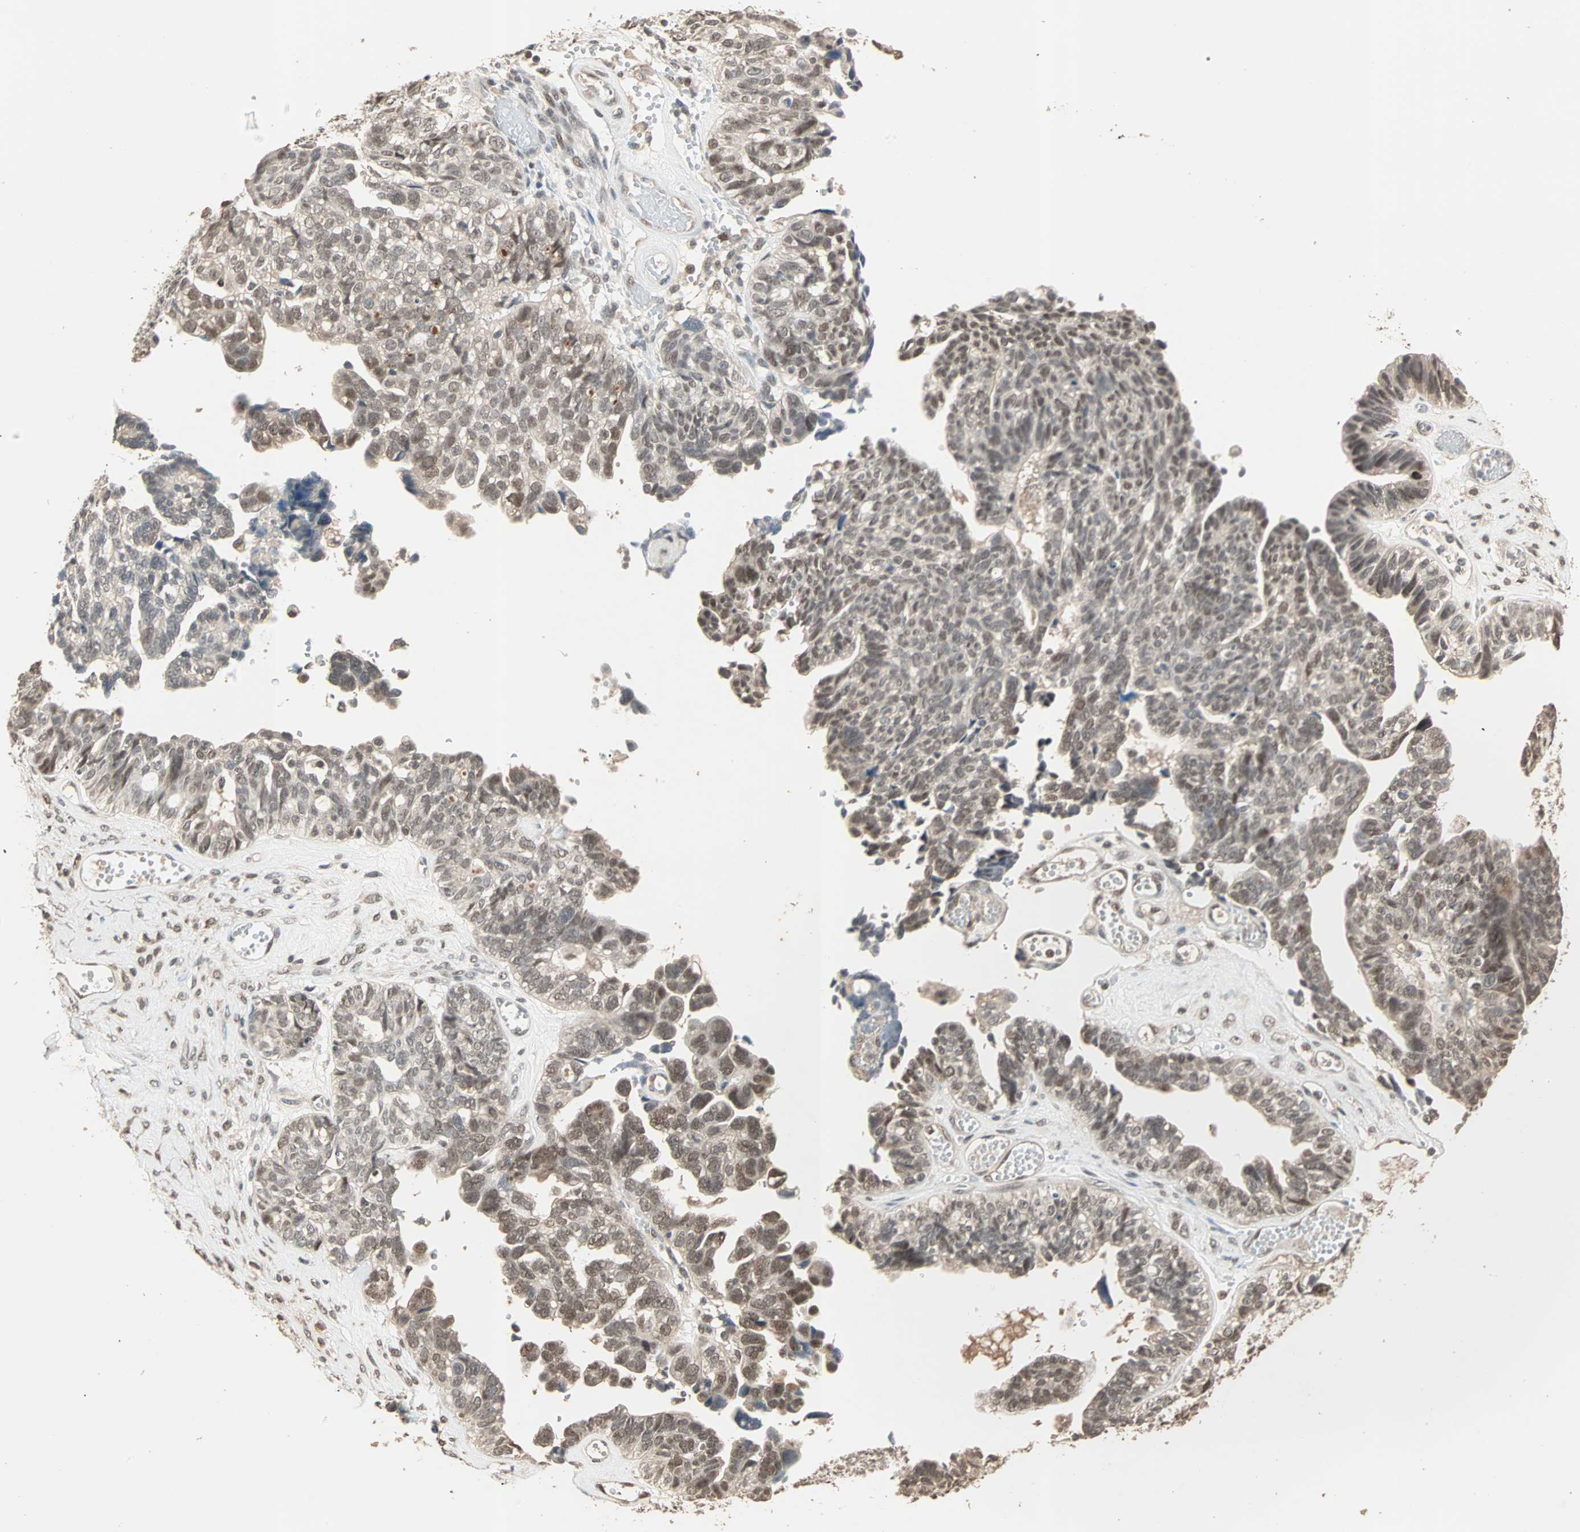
{"staining": {"intensity": "moderate", "quantity": ">75%", "location": "cytoplasmic/membranous,nuclear"}, "tissue": "ovarian cancer", "cell_type": "Tumor cells", "image_type": "cancer", "snomed": [{"axis": "morphology", "description": "Cystadenocarcinoma, serous, NOS"}, {"axis": "topography", "description": "Ovary"}], "caption": "Protein expression analysis of human ovarian cancer reveals moderate cytoplasmic/membranous and nuclear staining in about >75% of tumor cells. (DAB (3,3'-diaminobenzidine) = brown stain, brightfield microscopy at high magnification).", "gene": "ZBTB33", "patient": {"sex": "female", "age": 79}}